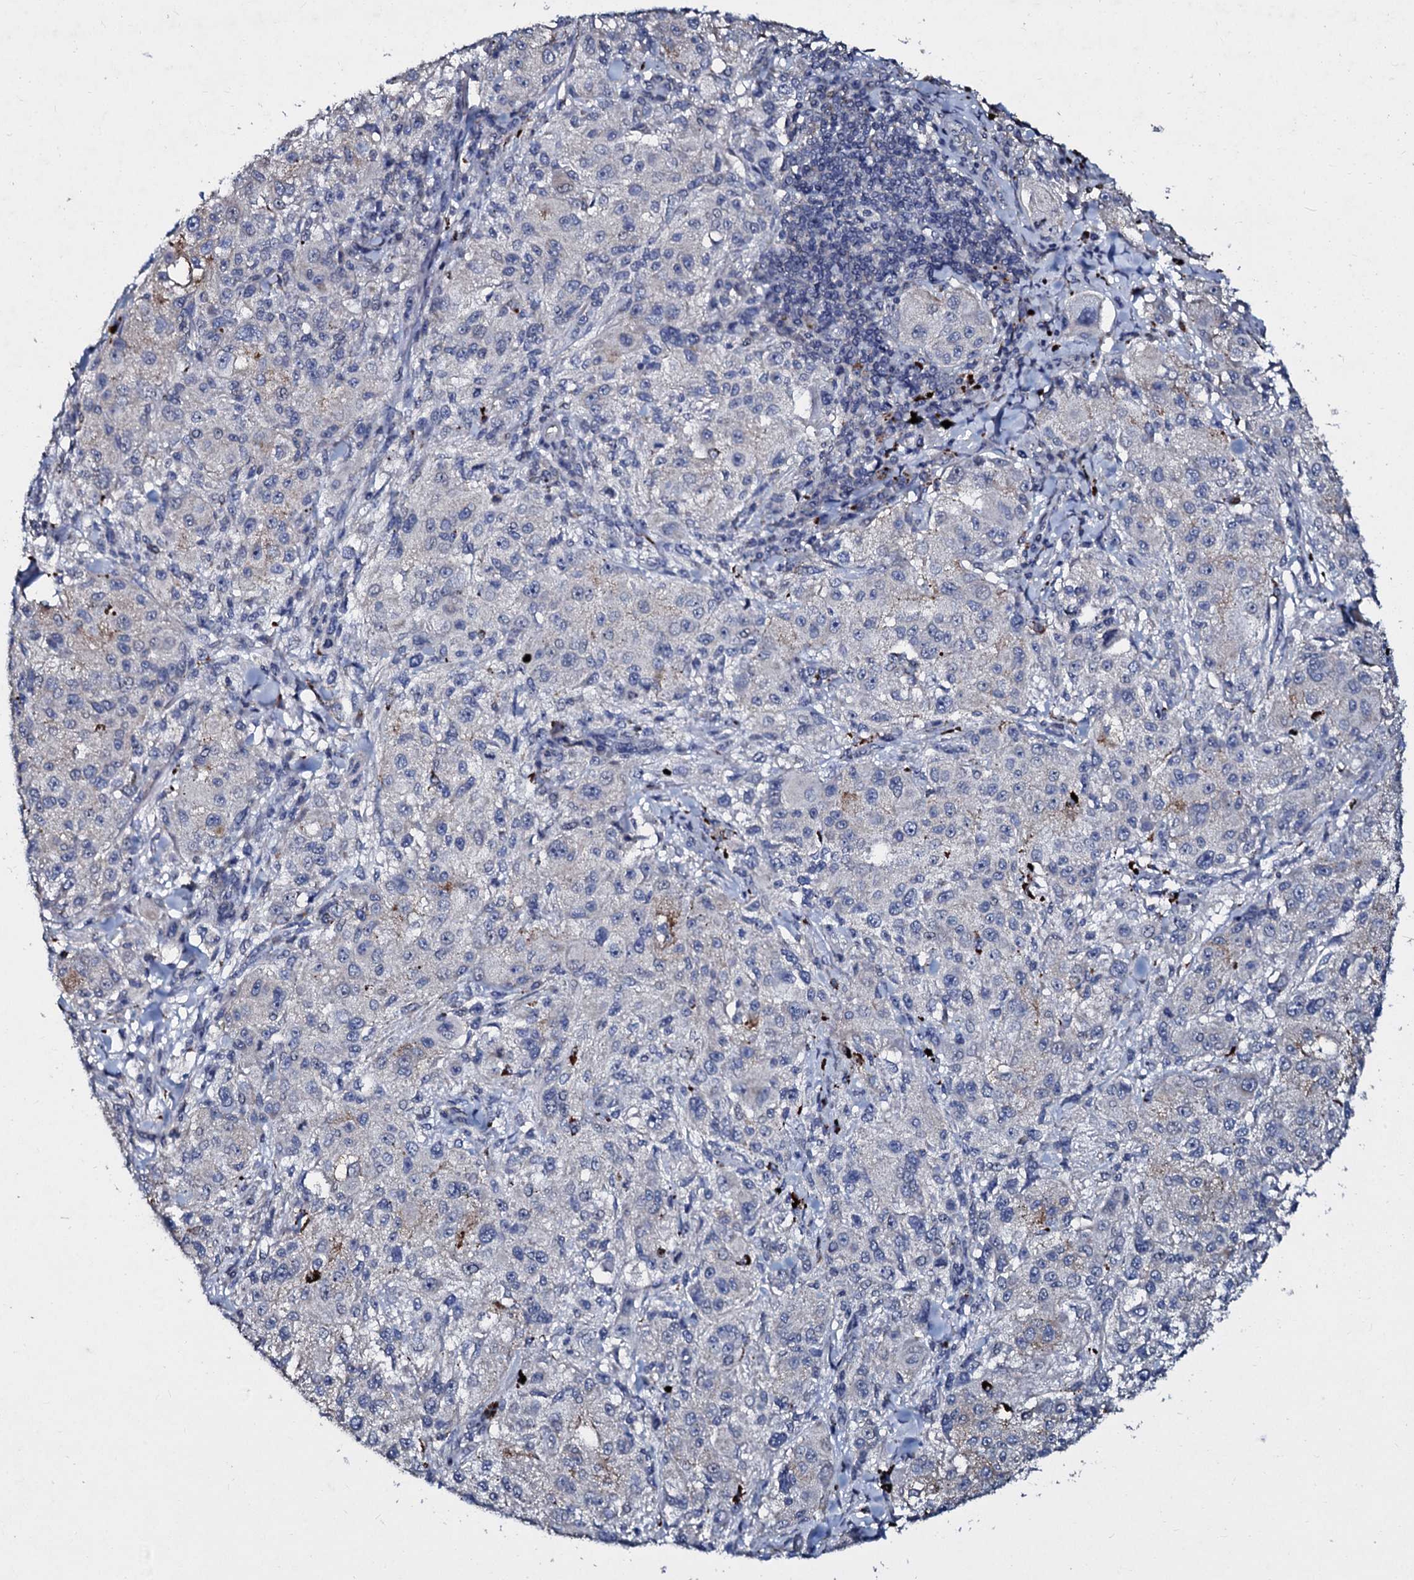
{"staining": {"intensity": "negative", "quantity": "none", "location": "none"}, "tissue": "melanoma", "cell_type": "Tumor cells", "image_type": "cancer", "snomed": [{"axis": "morphology", "description": "Necrosis, NOS"}, {"axis": "morphology", "description": "Malignant melanoma, NOS"}, {"axis": "topography", "description": "Skin"}], "caption": "DAB immunohistochemical staining of human malignant melanoma displays no significant positivity in tumor cells.", "gene": "SLC37A4", "patient": {"sex": "female", "age": 87}}